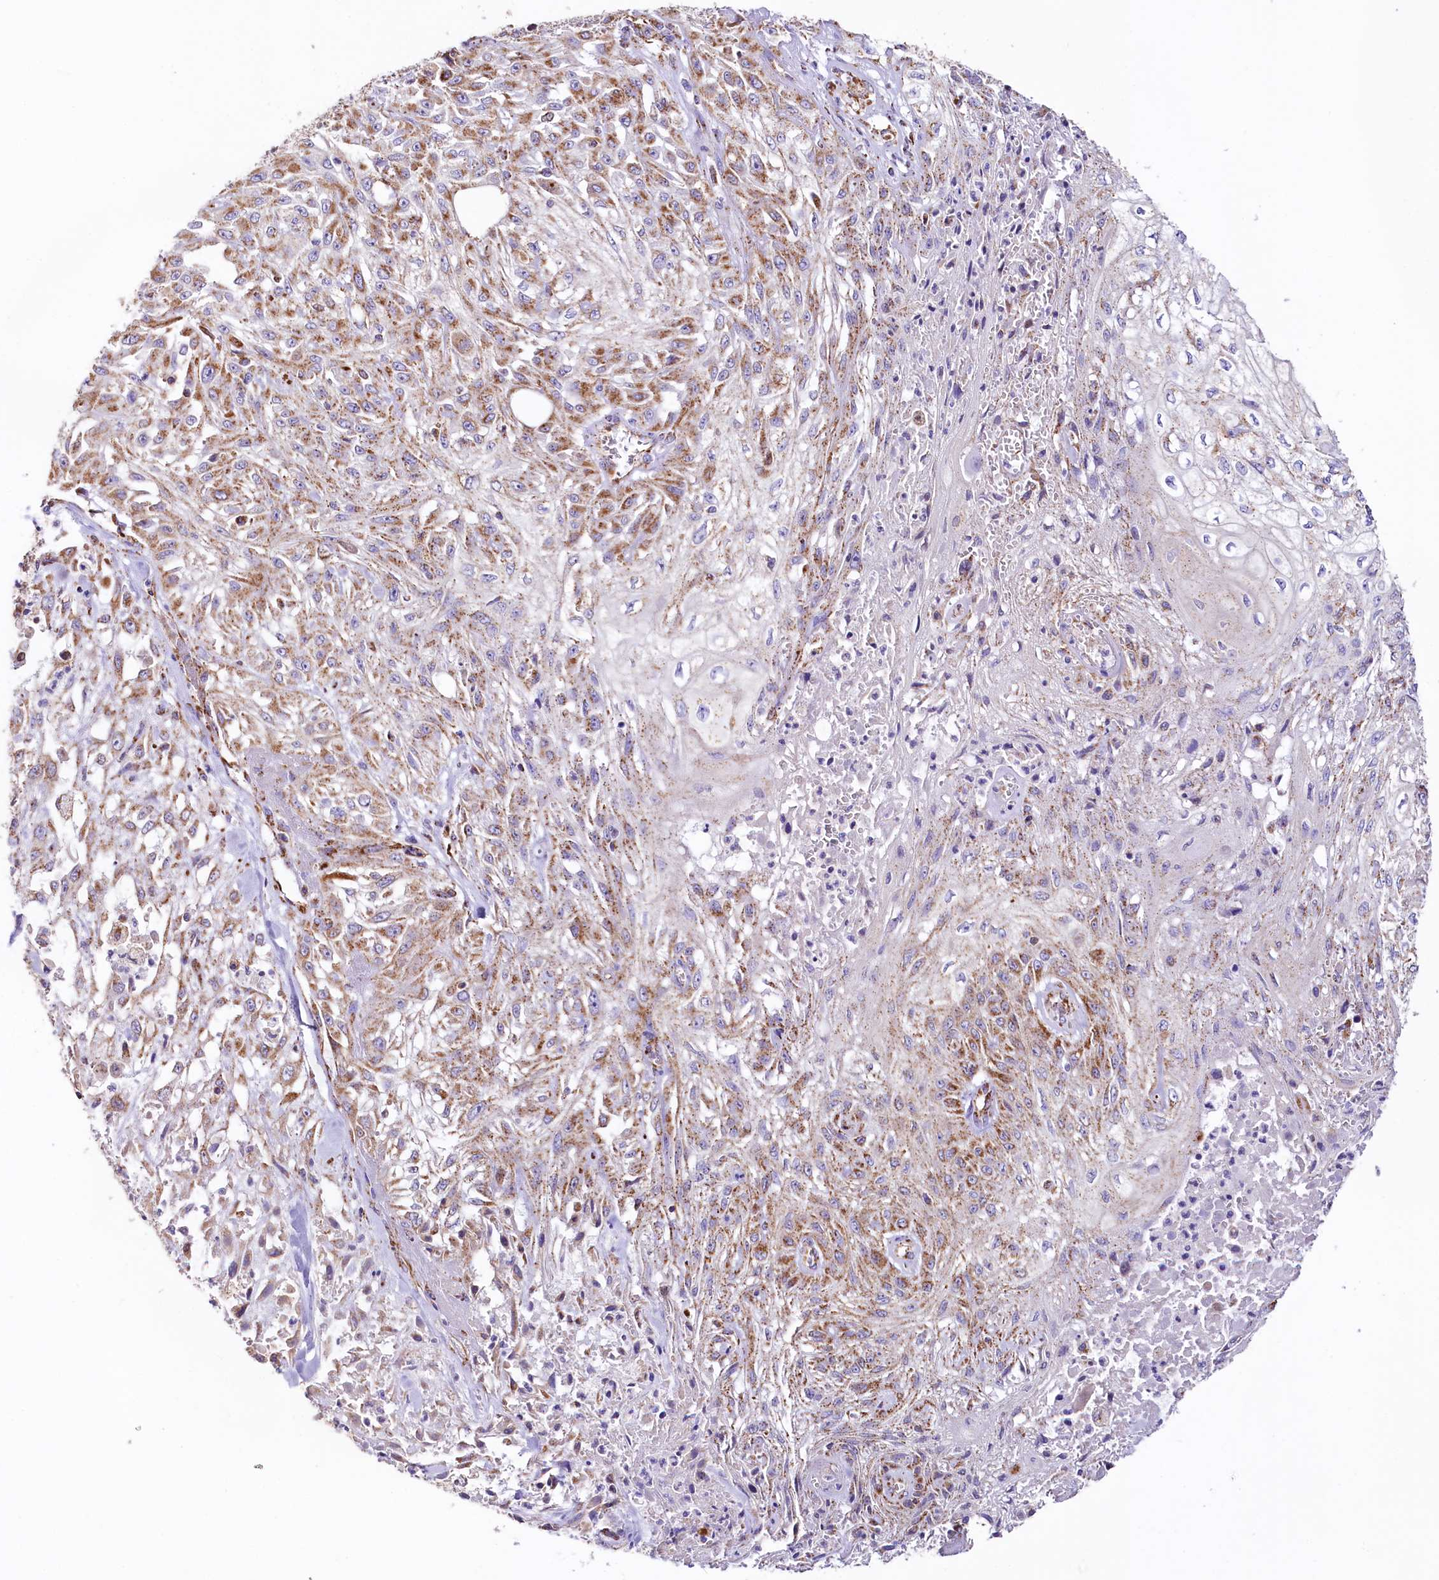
{"staining": {"intensity": "moderate", "quantity": ">75%", "location": "cytoplasmic/membranous"}, "tissue": "skin cancer", "cell_type": "Tumor cells", "image_type": "cancer", "snomed": [{"axis": "morphology", "description": "Squamous cell carcinoma, NOS"}, {"axis": "morphology", "description": "Squamous cell carcinoma, metastatic, NOS"}, {"axis": "topography", "description": "Skin"}, {"axis": "topography", "description": "Lymph node"}], "caption": "DAB (3,3'-diaminobenzidine) immunohistochemical staining of skin cancer exhibits moderate cytoplasmic/membranous protein staining in about >75% of tumor cells. (Stains: DAB in brown, nuclei in blue, Microscopy: brightfield microscopy at high magnification).", "gene": "APLP2", "patient": {"sex": "male", "age": 75}}